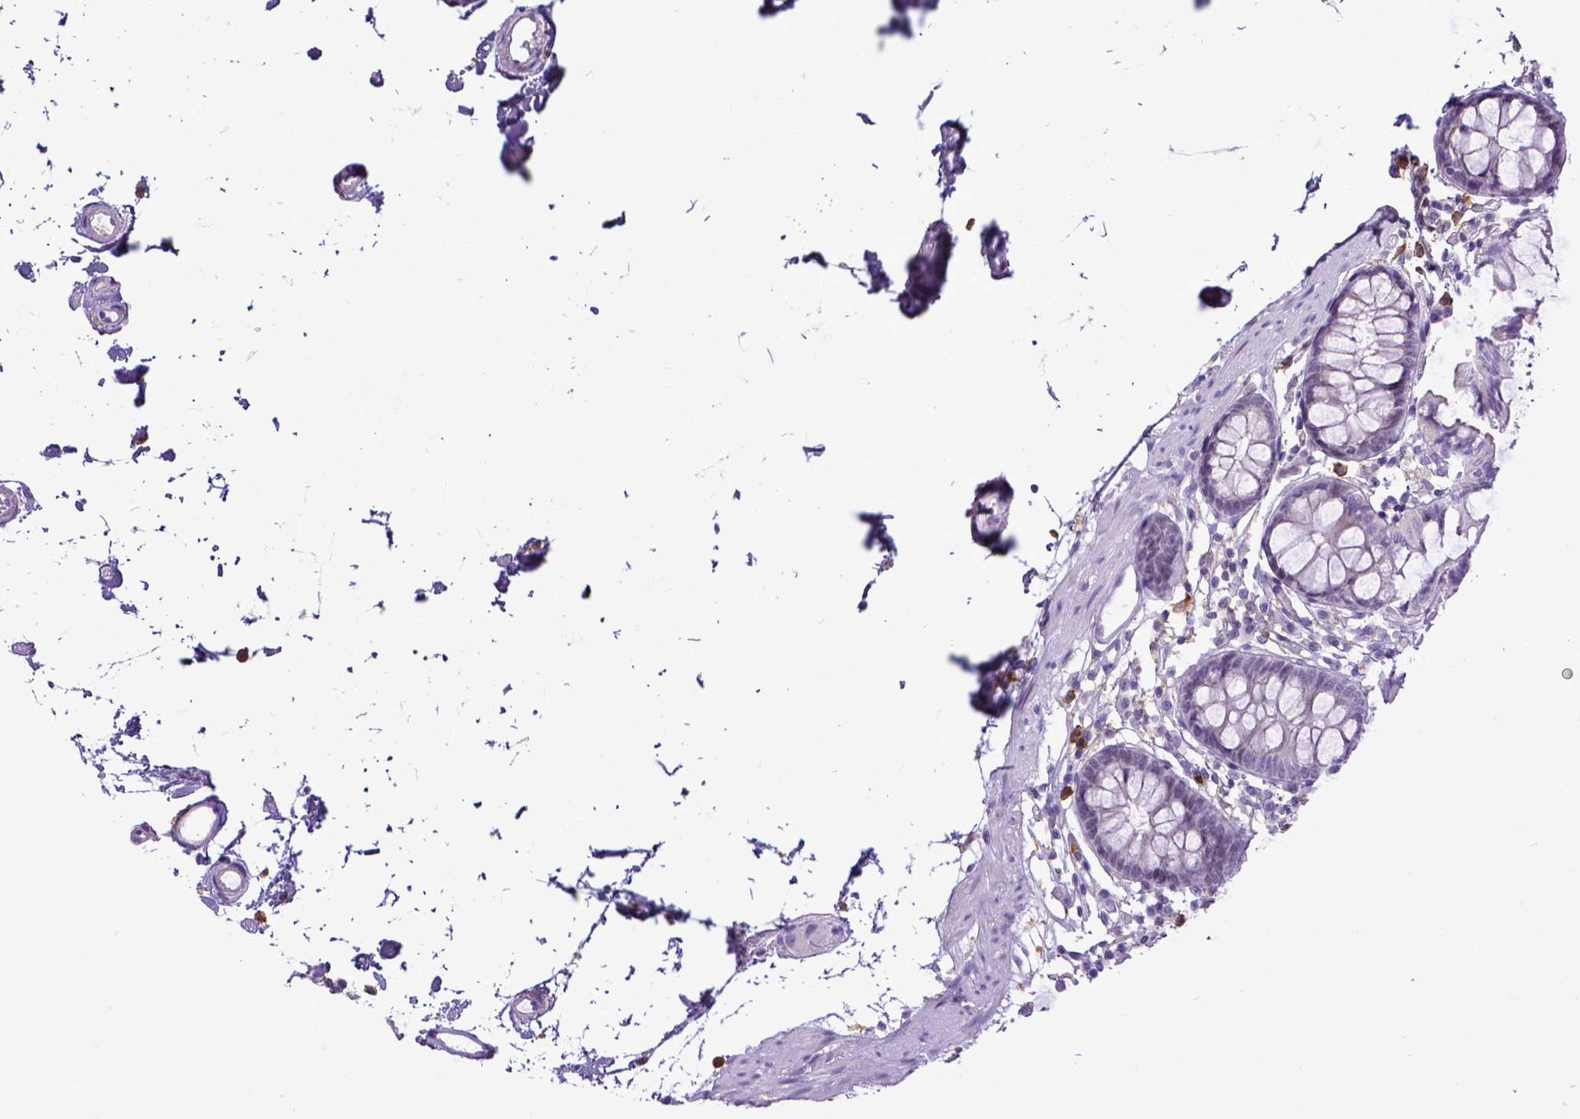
{"staining": {"intensity": "negative", "quantity": "none", "location": "none"}, "tissue": "colon", "cell_type": "Endothelial cells", "image_type": "normal", "snomed": [{"axis": "morphology", "description": "Normal tissue, NOS"}, {"axis": "topography", "description": "Colon"}], "caption": "This is a micrograph of immunohistochemistry staining of benign colon, which shows no expression in endothelial cells.", "gene": "ITGAM", "patient": {"sex": "female", "age": 84}}